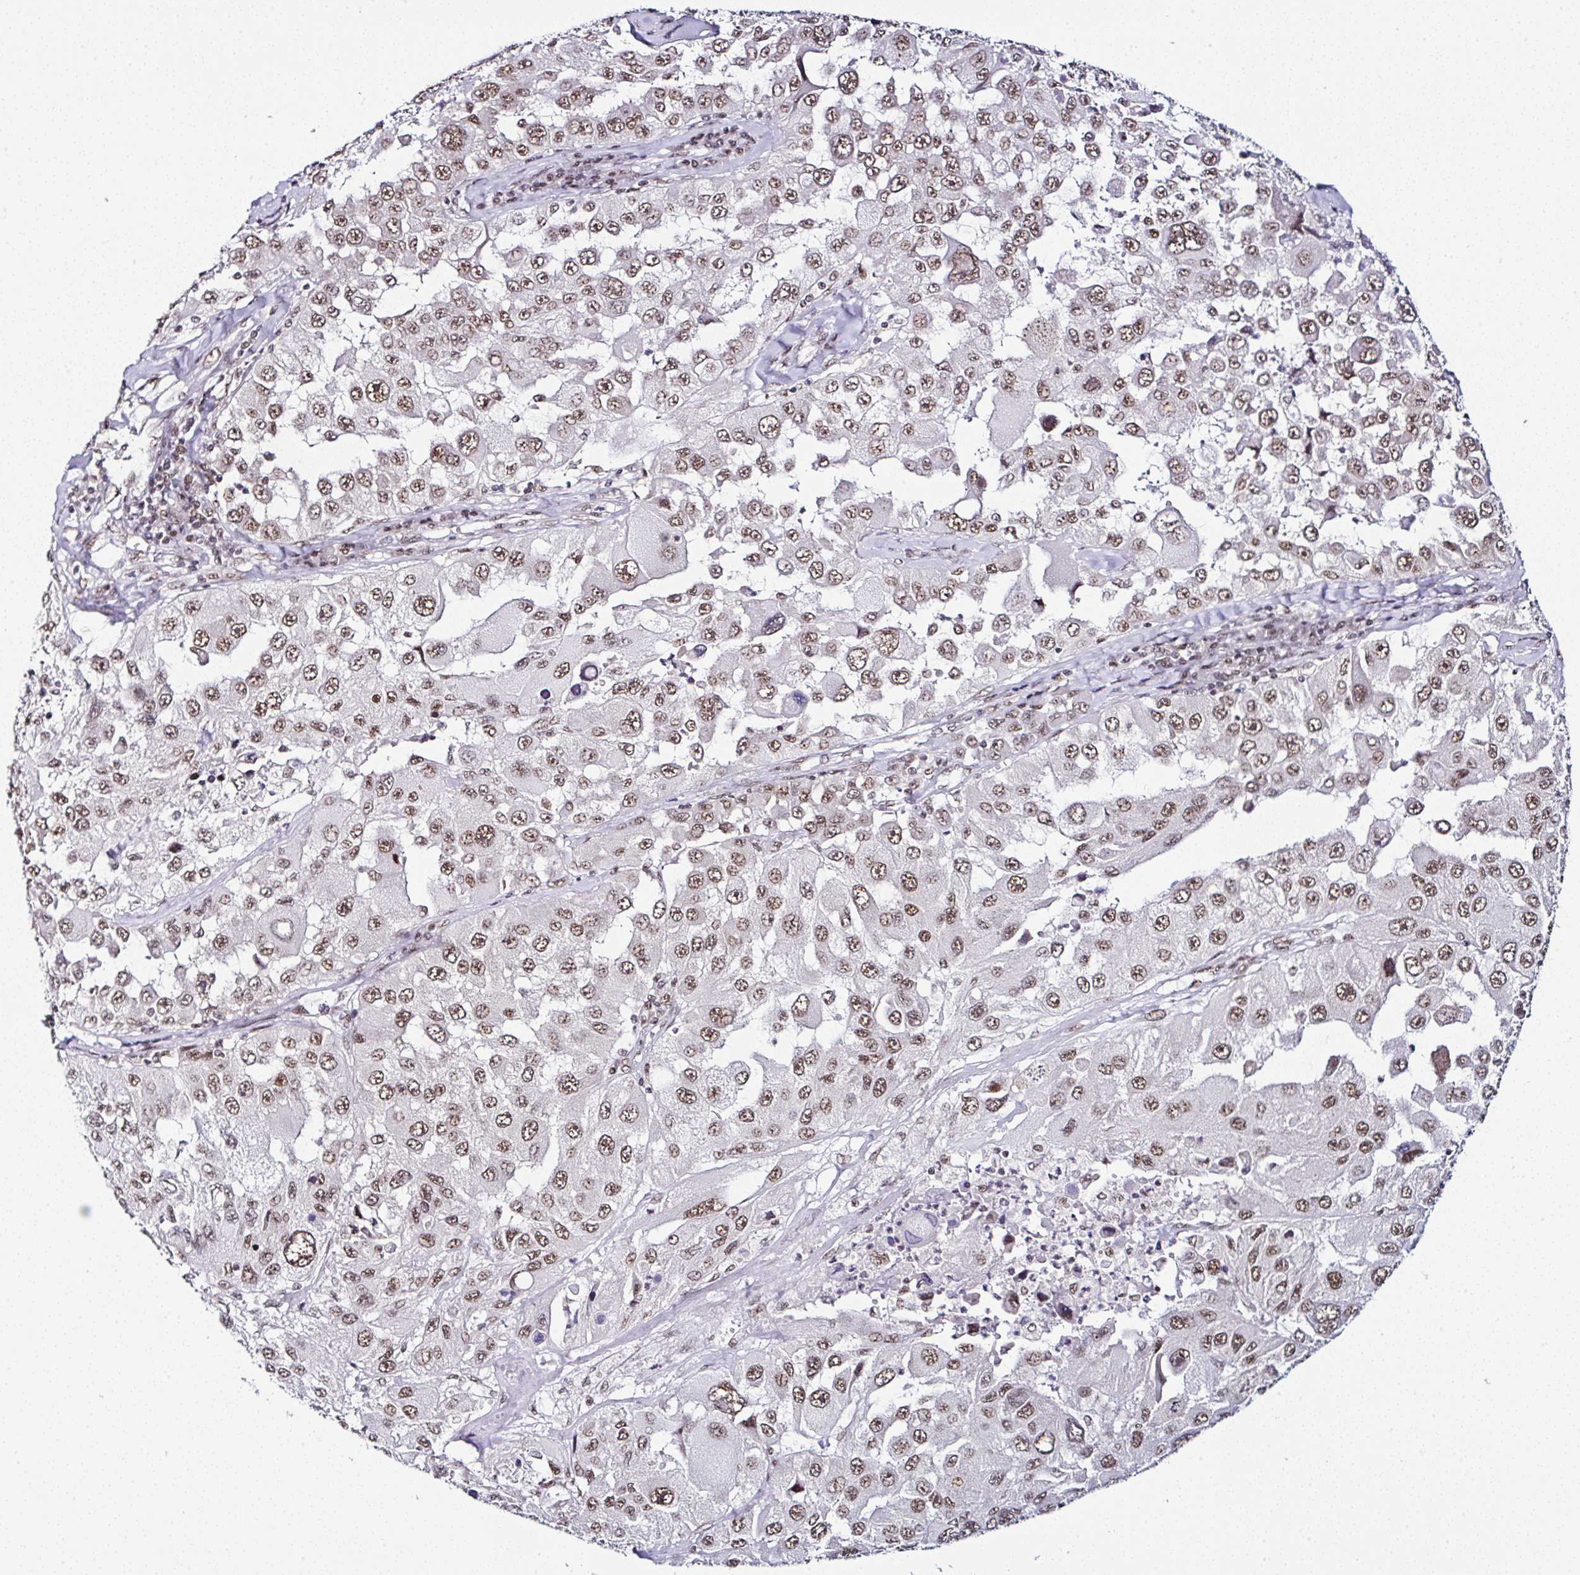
{"staining": {"intensity": "moderate", "quantity": ">75%", "location": "nuclear"}, "tissue": "melanoma", "cell_type": "Tumor cells", "image_type": "cancer", "snomed": [{"axis": "morphology", "description": "Malignant melanoma, Metastatic site"}, {"axis": "topography", "description": "Lymph node"}], "caption": "There is medium levels of moderate nuclear staining in tumor cells of malignant melanoma (metastatic site), as demonstrated by immunohistochemical staining (brown color).", "gene": "PTPN2", "patient": {"sex": "male", "age": 62}}